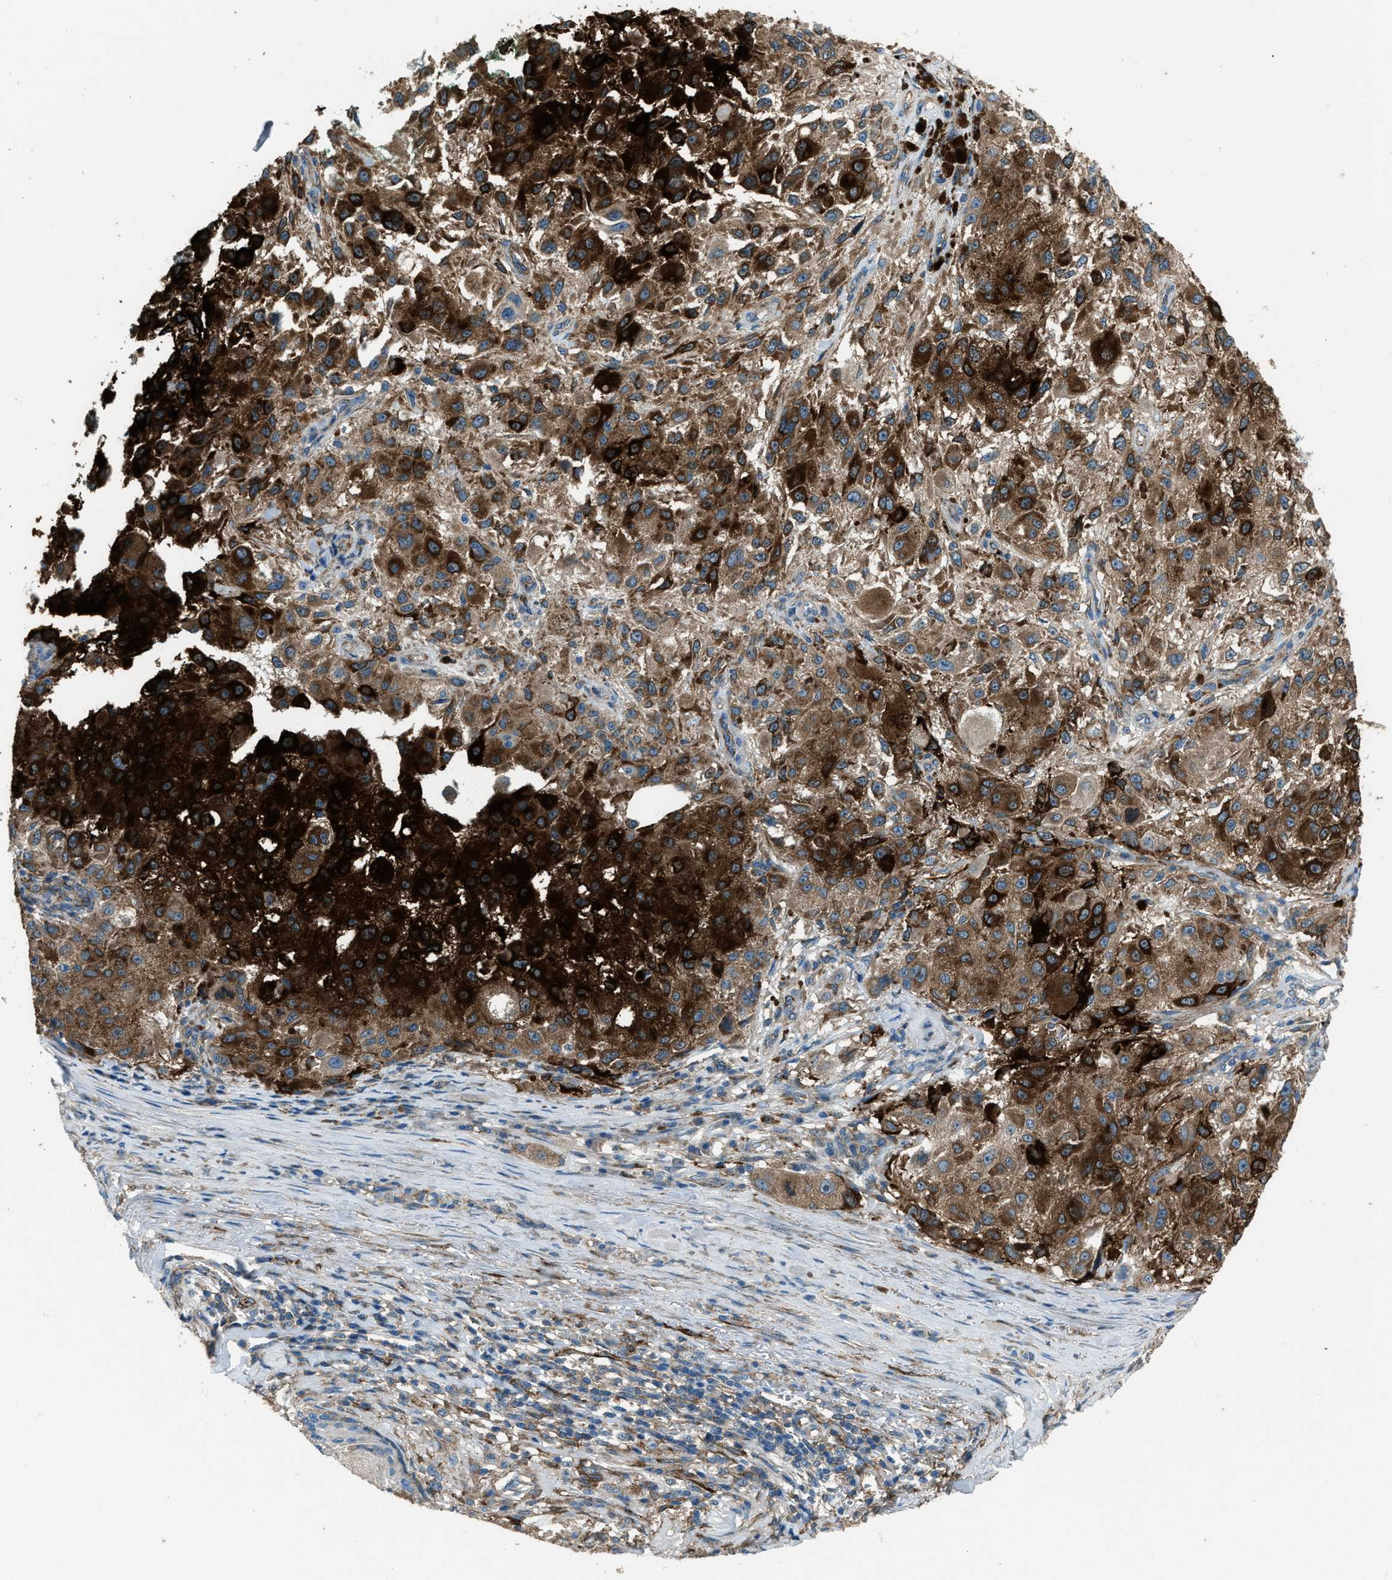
{"staining": {"intensity": "strong", "quantity": ">75%", "location": "cytoplasmic/membranous"}, "tissue": "melanoma", "cell_type": "Tumor cells", "image_type": "cancer", "snomed": [{"axis": "morphology", "description": "Necrosis, NOS"}, {"axis": "morphology", "description": "Malignant melanoma, NOS"}, {"axis": "topography", "description": "Skin"}], "caption": "Immunohistochemistry (DAB (3,3'-diaminobenzidine)) staining of malignant melanoma demonstrates strong cytoplasmic/membranous protein staining in about >75% of tumor cells.", "gene": "SVIL", "patient": {"sex": "female", "age": 87}}